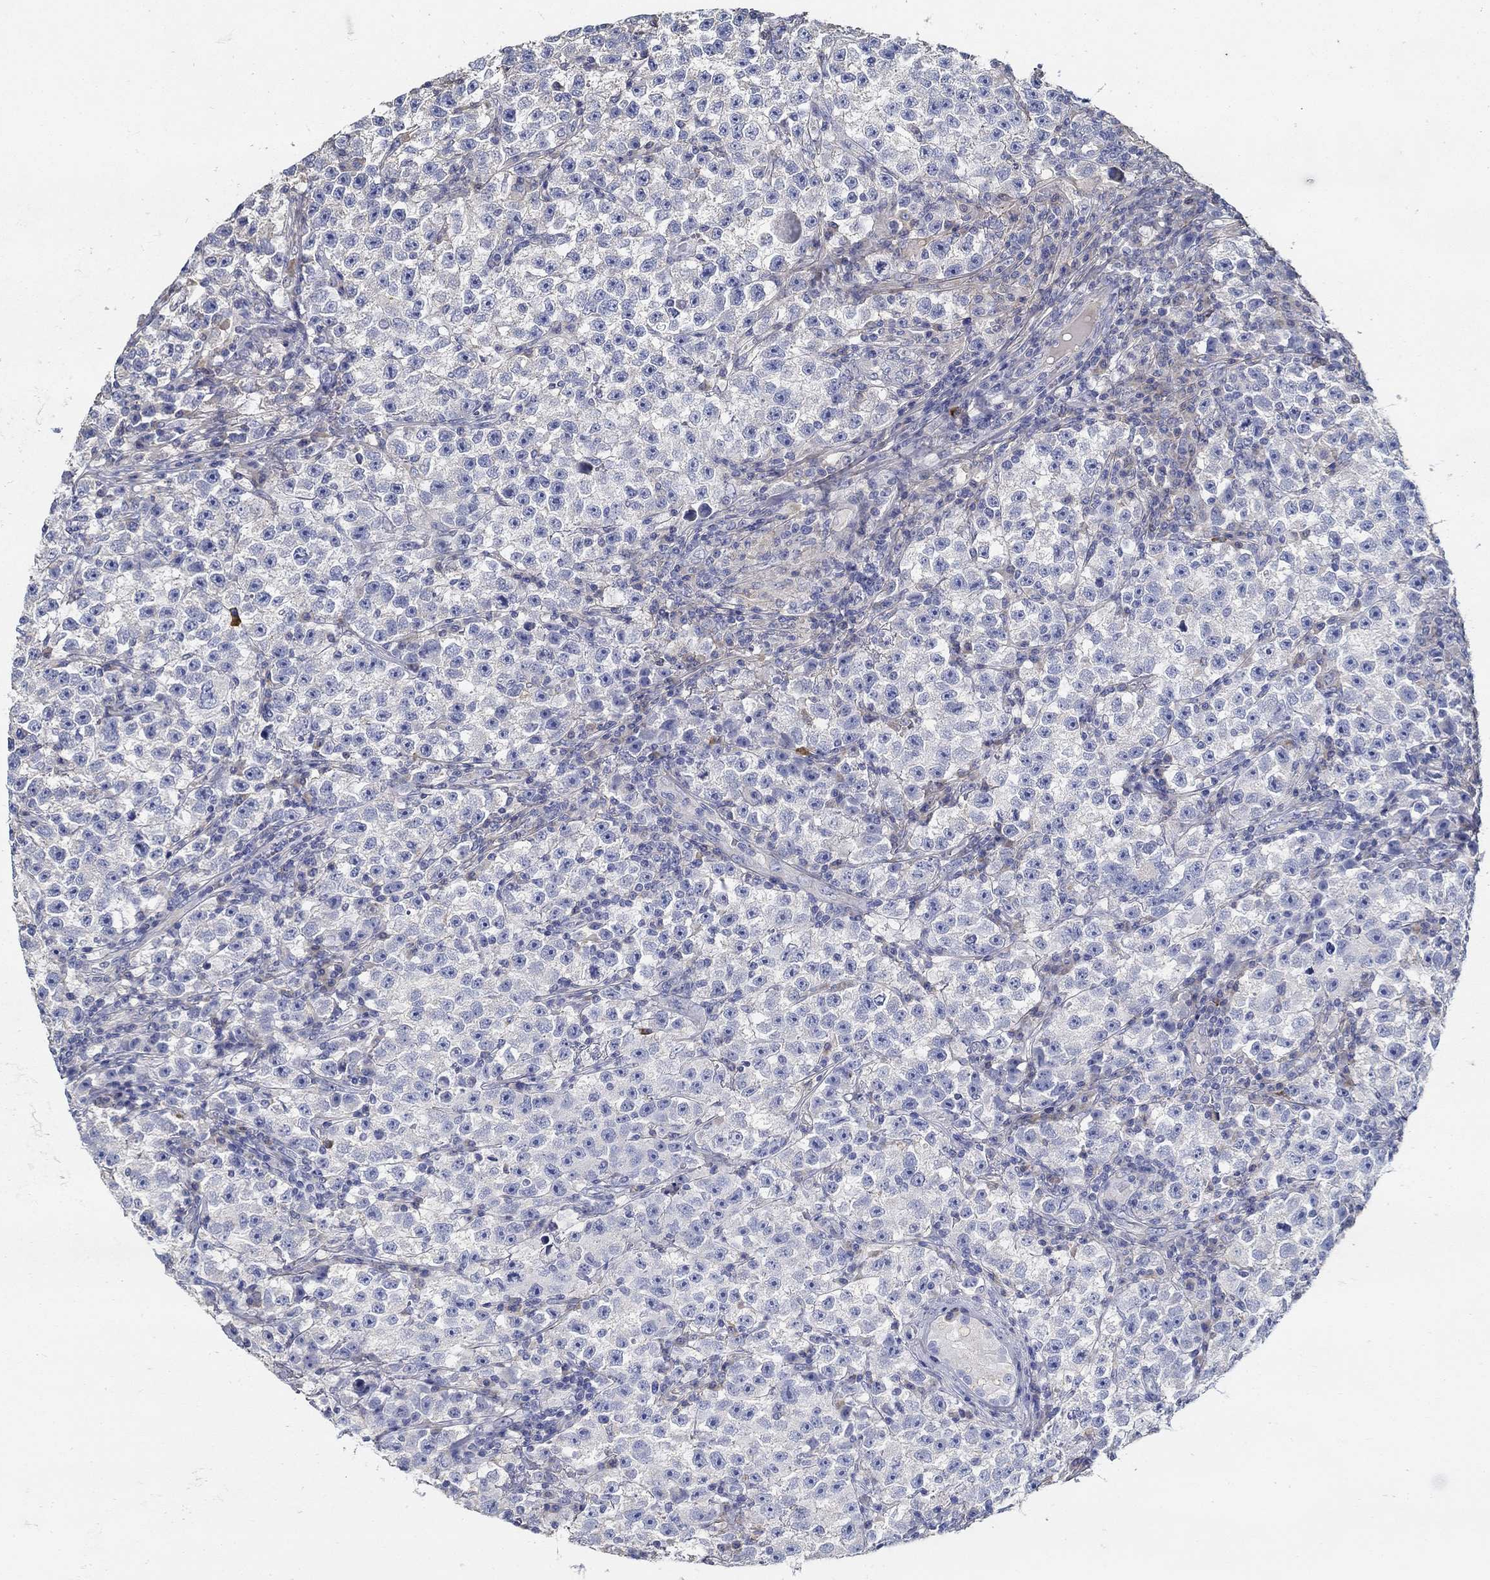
{"staining": {"intensity": "negative", "quantity": "none", "location": "none"}, "tissue": "testis cancer", "cell_type": "Tumor cells", "image_type": "cancer", "snomed": [{"axis": "morphology", "description": "Seminoma, NOS"}, {"axis": "topography", "description": "Testis"}], "caption": "The histopathology image reveals no significant expression in tumor cells of testis cancer (seminoma).", "gene": "TGFBI", "patient": {"sex": "male", "age": 22}}